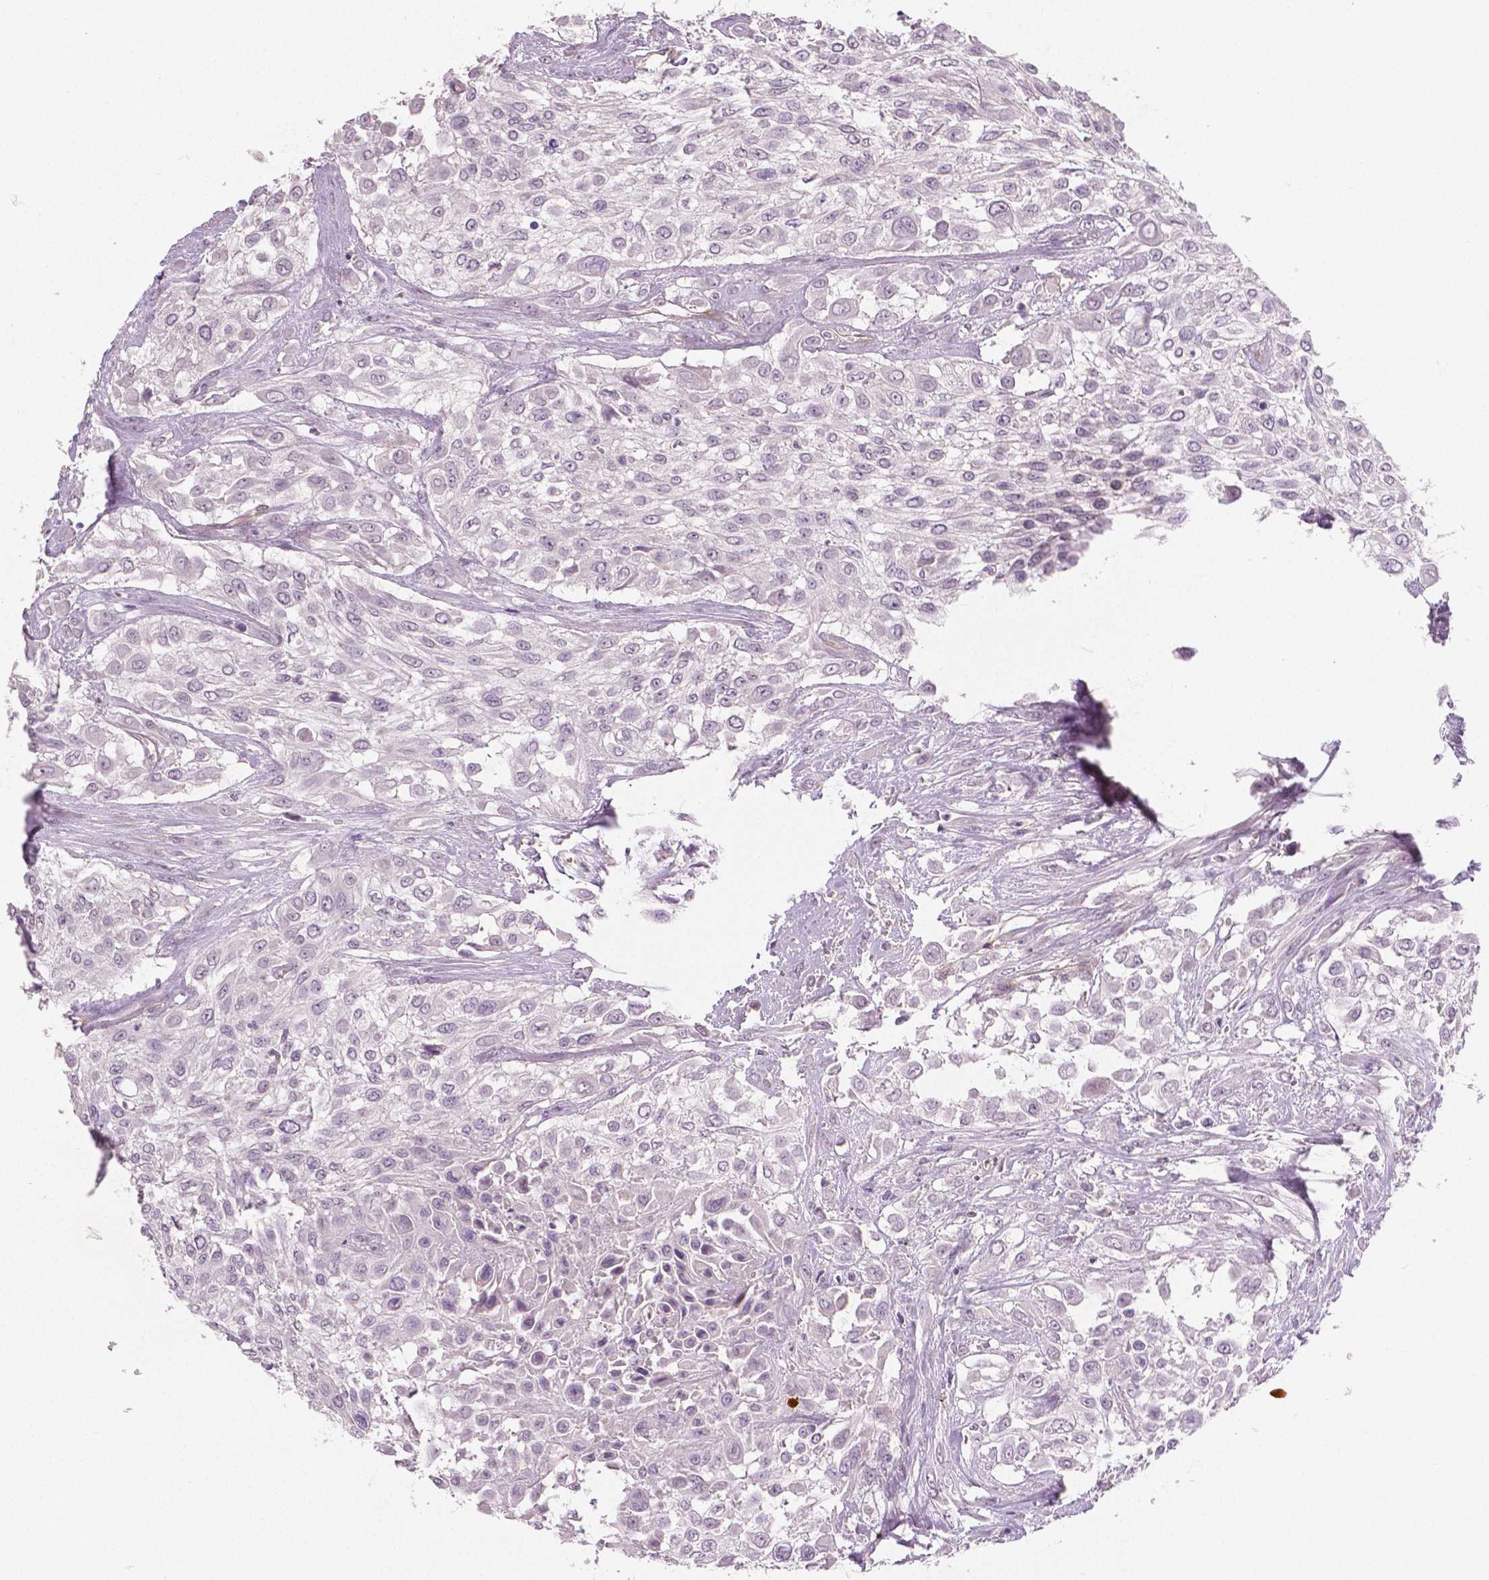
{"staining": {"intensity": "negative", "quantity": "none", "location": "none"}, "tissue": "urothelial cancer", "cell_type": "Tumor cells", "image_type": "cancer", "snomed": [{"axis": "morphology", "description": "Urothelial carcinoma, High grade"}, {"axis": "topography", "description": "Urinary bladder"}], "caption": "A high-resolution photomicrograph shows IHC staining of urothelial carcinoma (high-grade), which exhibits no significant staining in tumor cells.", "gene": "FLT1", "patient": {"sex": "male", "age": 57}}